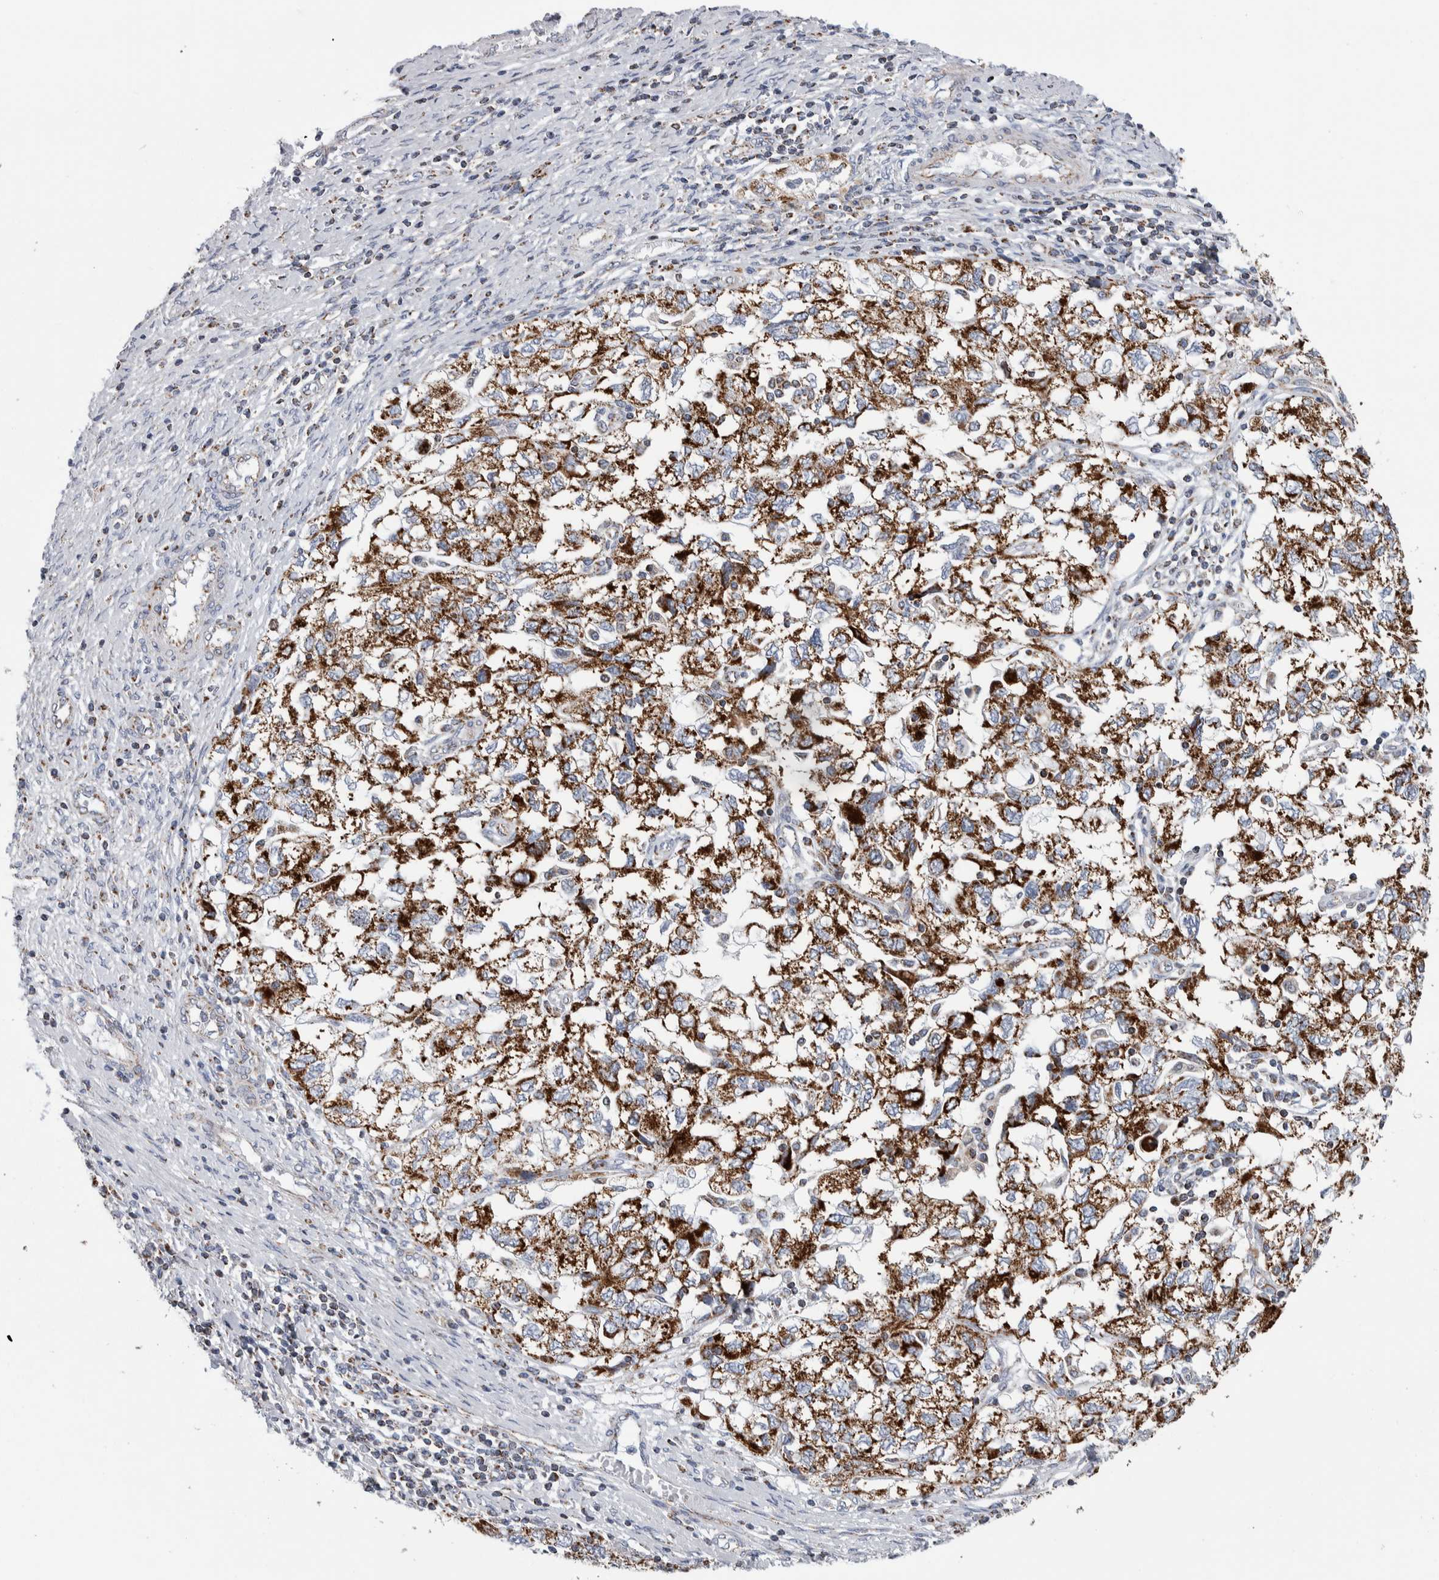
{"staining": {"intensity": "strong", "quantity": ">75%", "location": "cytoplasmic/membranous"}, "tissue": "ovarian cancer", "cell_type": "Tumor cells", "image_type": "cancer", "snomed": [{"axis": "morphology", "description": "Carcinoma, NOS"}, {"axis": "morphology", "description": "Cystadenocarcinoma, serous, NOS"}, {"axis": "topography", "description": "Ovary"}], "caption": "Ovarian cancer was stained to show a protein in brown. There is high levels of strong cytoplasmic/membranous positivity in about >75% of tumor cells. The staining was performed using DAB to visualize the protein expression in brown, while the nuclei were stained in blue with hematoxylin (Magnification: 20x).", "gene": "ETFA", "patient": {"sex": "female", "age": 69}}